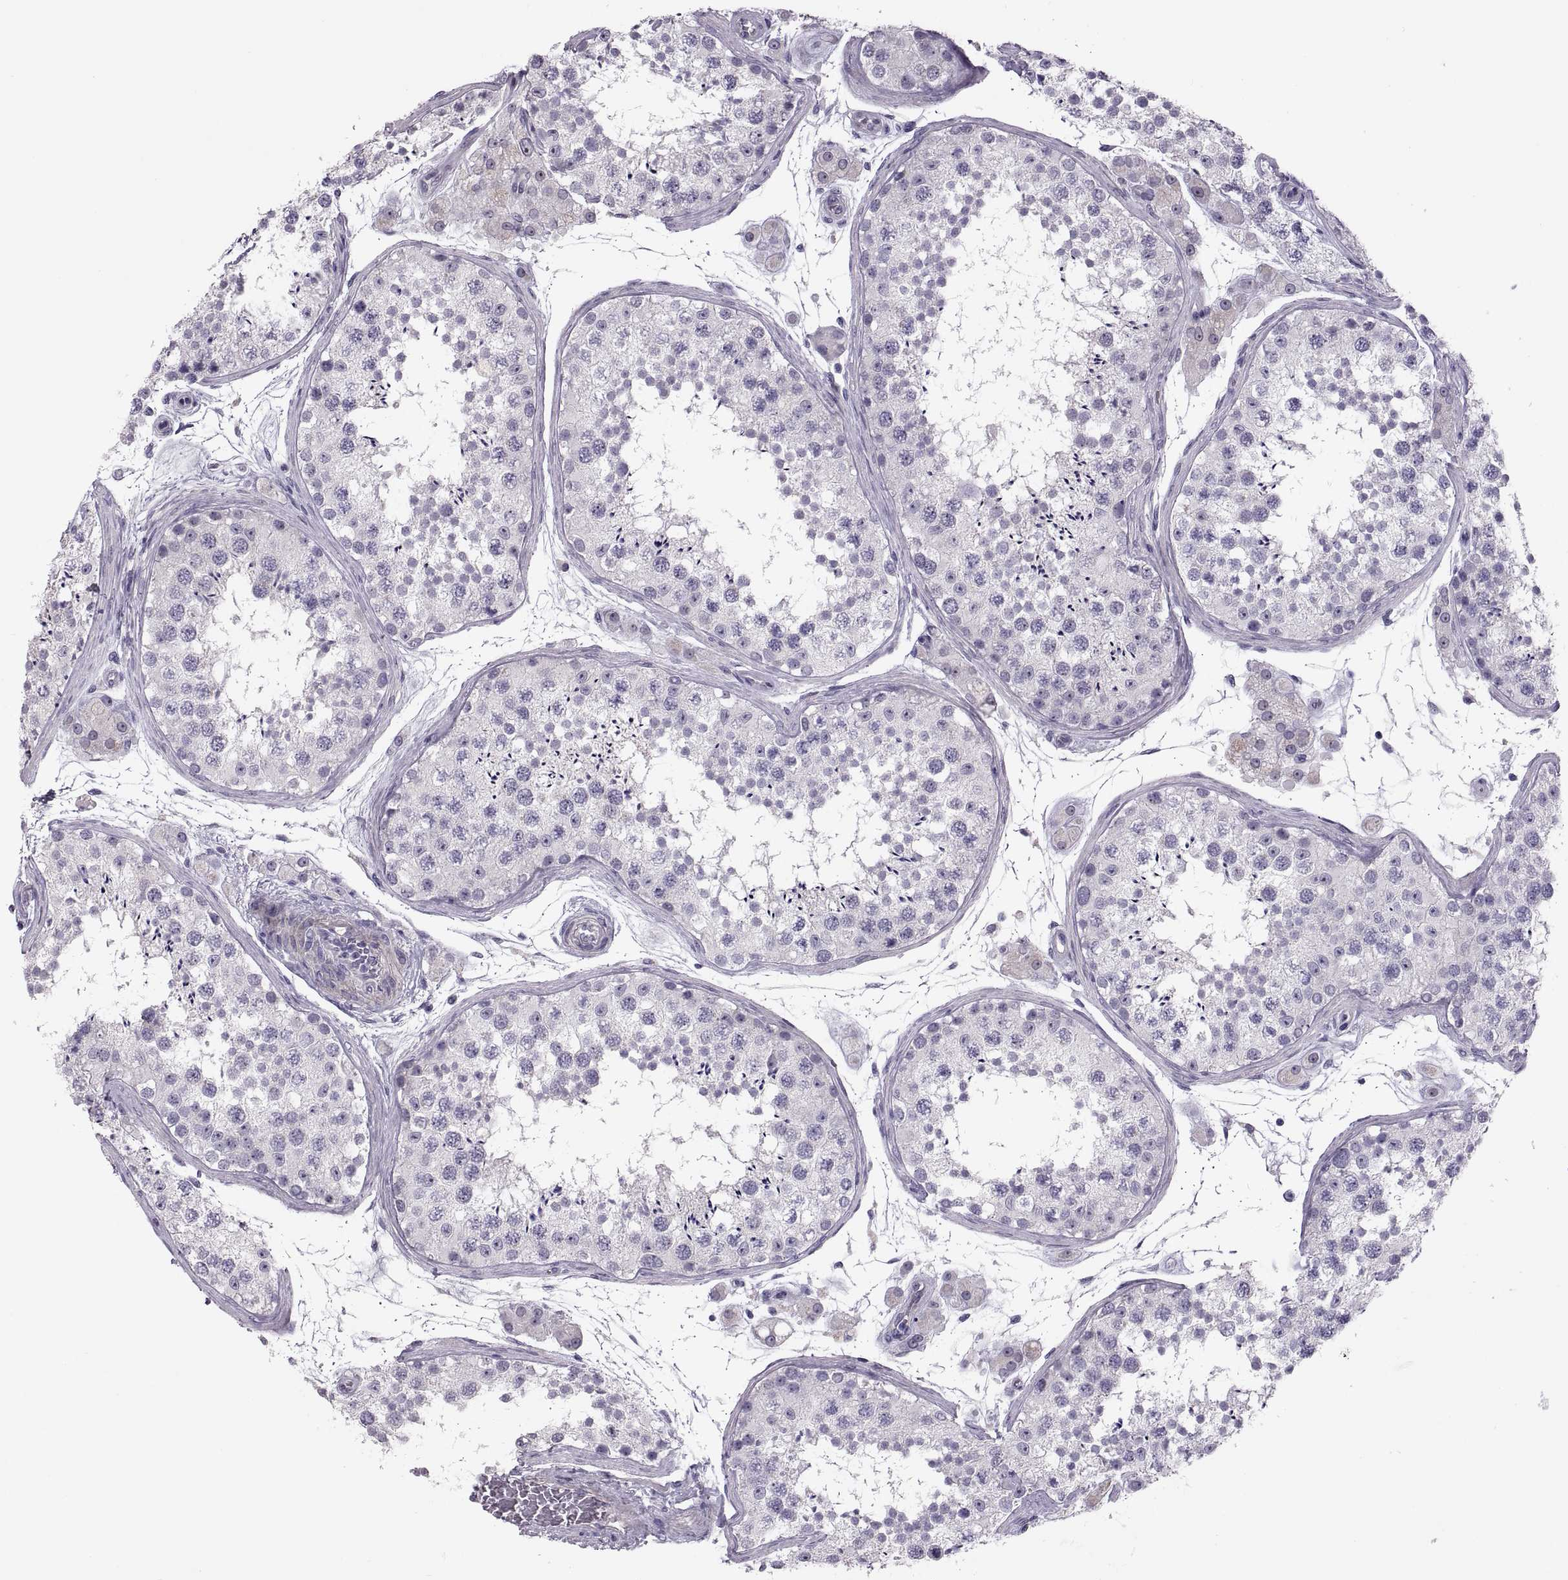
{"staining": {"intensity": "negative", "quantity": "none", "location": "none"}, "tissue": "testis", "cell_type": "Cells in seminiferous ducts", "image_type": "normal", "snomed": [{"axis": "morphology", "description": "Normal tissue, NOS"}, {"axis": "topography", "description": "Testis"}], "caption": "This photomicrograph is of normal testis stained with IHC to label a protein in brown with the nuclei are counter-stained blue. There is no positivity in cells in seminiferous ducts.", "gene": "VSX2", "patient": {"sex": "male", "age": 41}}